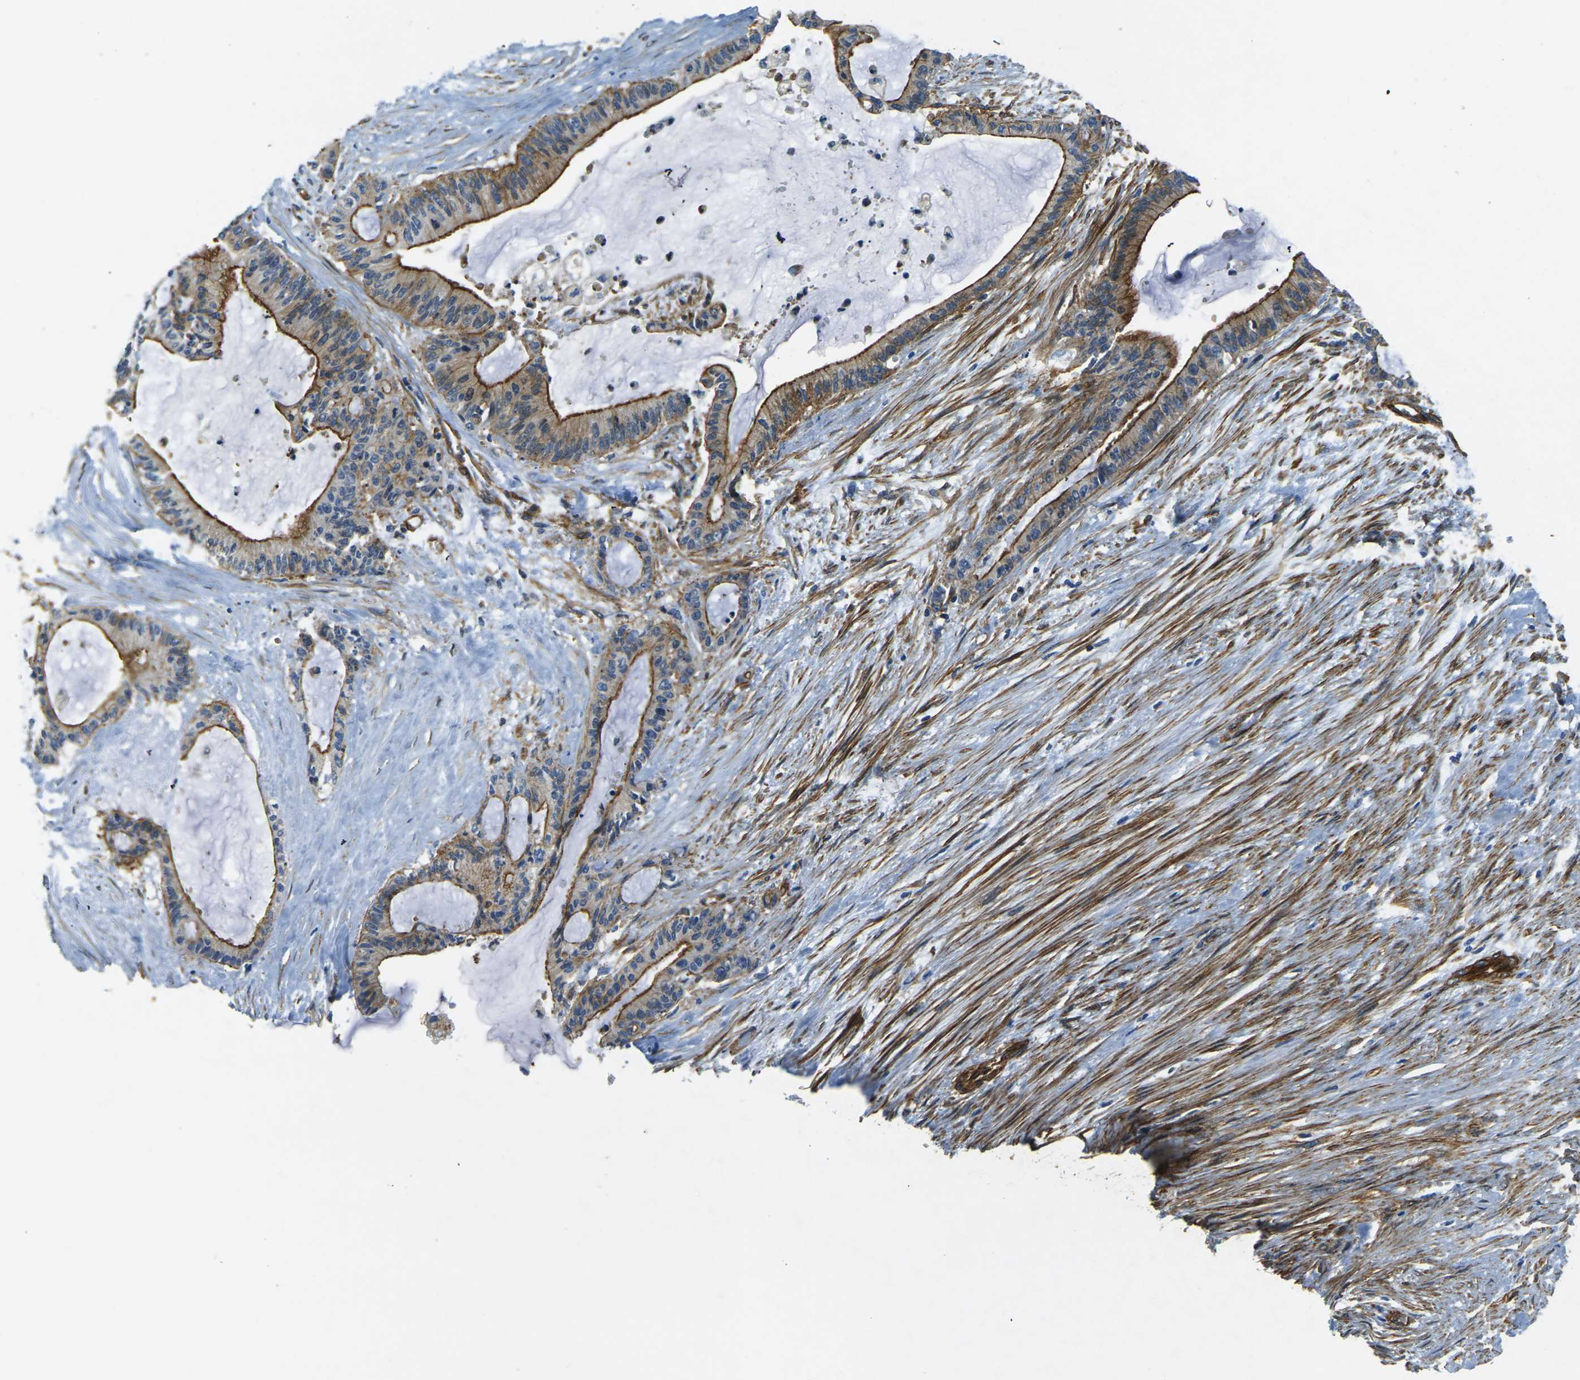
{"staining": {"intensity": "moderate", "quantity": ">75%", "location": "cytoplasmic/membranous"}, "tissue": "liver cancer", "cell_type": "Tumor cells", "image_type": "cancer", "snomed": [{"axis": "morphology", "description": "Cholangiocarcinoma"}, {"axis": "topography", "description": "Liver"}], "caption": "Moderate cytoplasmic/membranous protein positivity is identified in about >75% of tumor cells in liver cancer (cholangiocarcinoma). (IHC, brightfield microscopy, high magnification).", "gene": "EPHA7", "patient": {"sex": "female", "age": 73}}